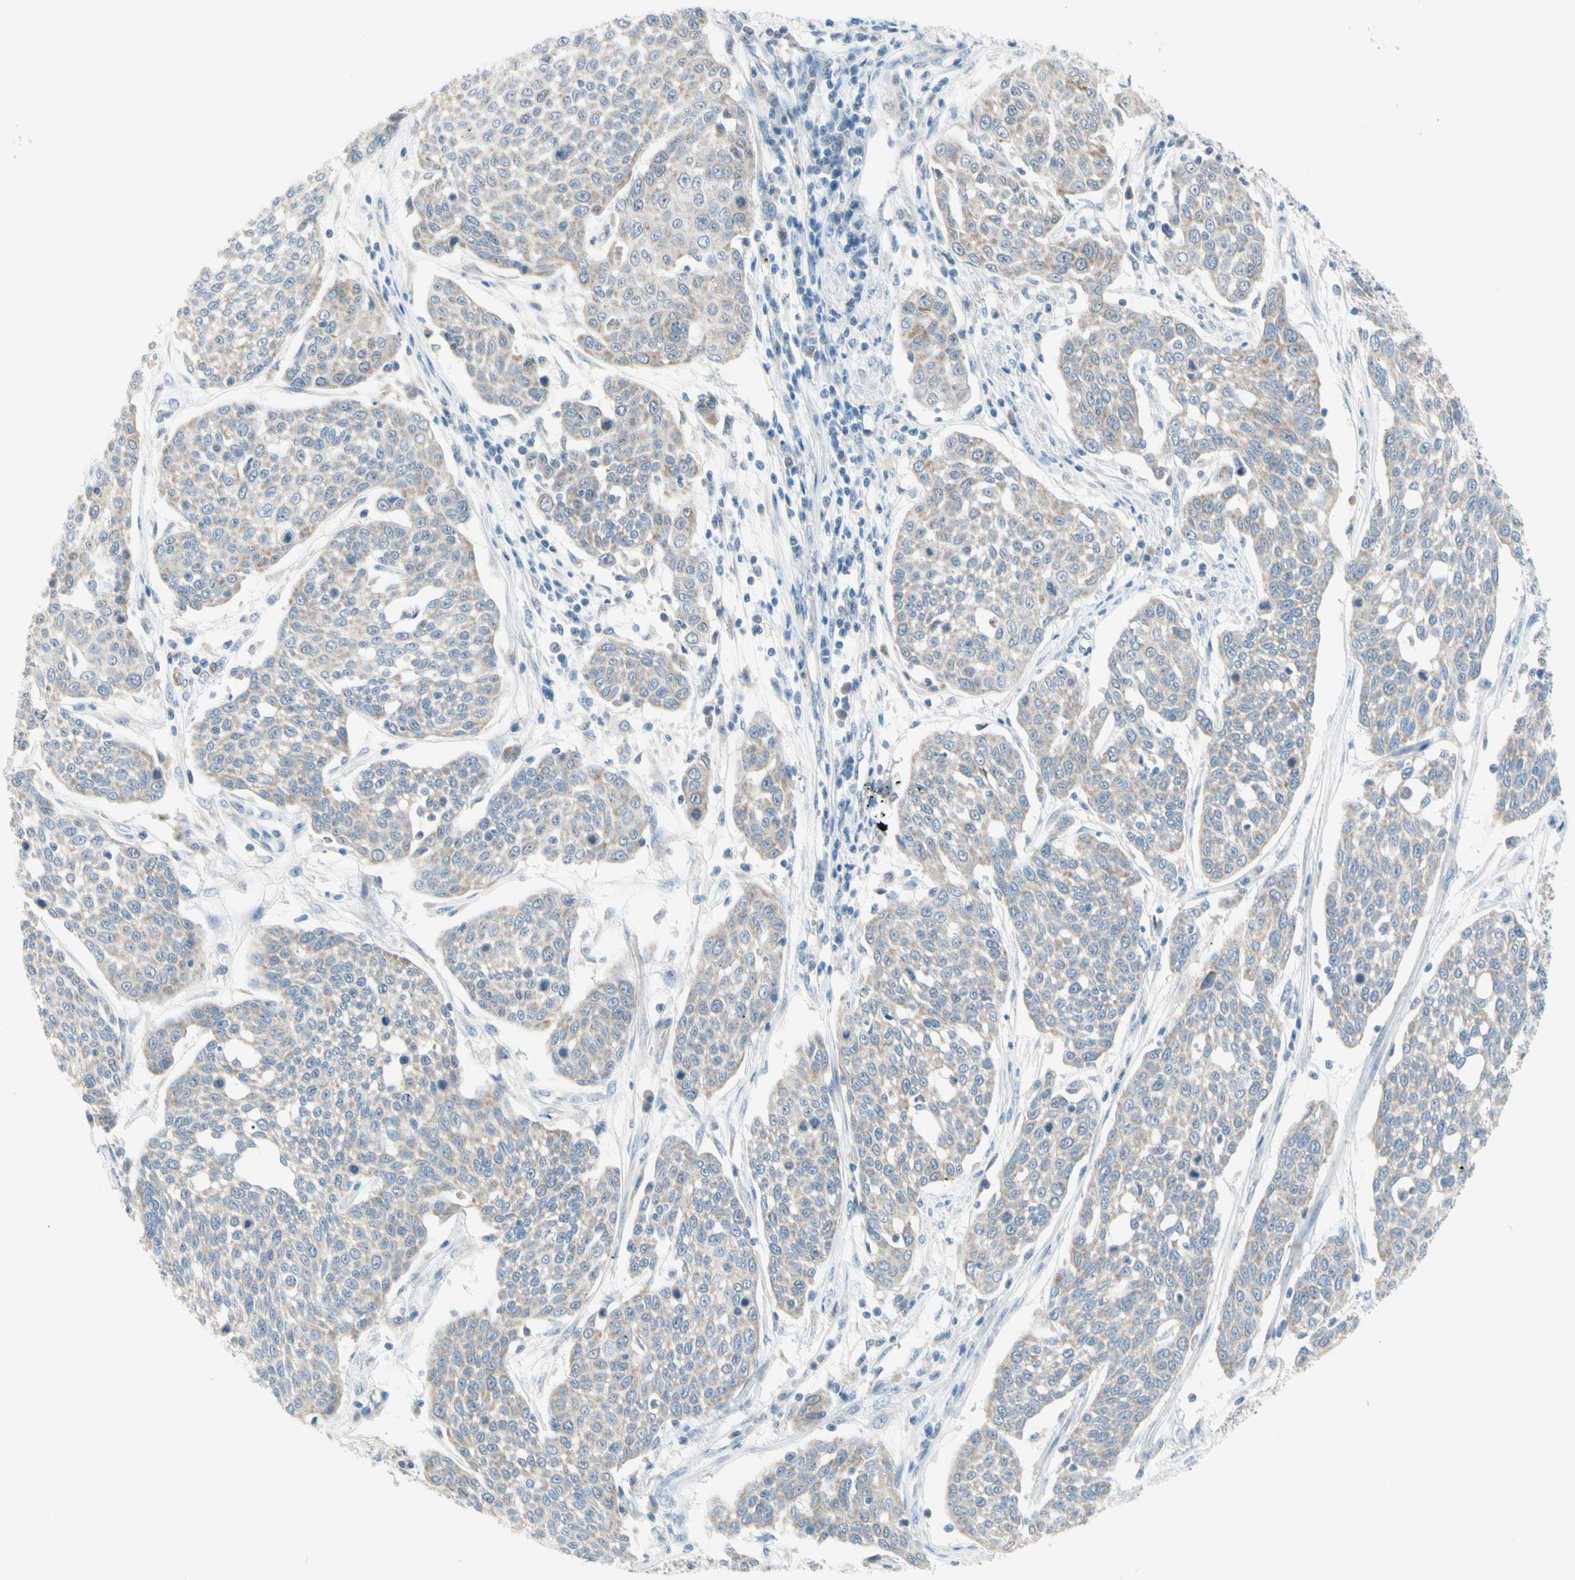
{"staining": {"intensity": "weak", "quantity": "25%-75%", "location": "cytoplasmic/membranous"}, "tissue": "cervical cancer", "cell_type": "Tumor cells", "image_type": "cancer", "snomed": [{"axis": "morphology", "description": "Squamous cell carcinoma, NOS"}, {"axis": "topography", "description": "Cervix"}], "caption": "High-power microscopy captured an immunohistochemistry (IHC) image of cervical cancer (squamous cell carcinoma), revealing weak cytoplasmic/membranous positivity in approximately 25%-75% of tumor cells. Using DAB (3,3'-diaminobenzidine) (brown) and hematoxylin (blue) stains, captured at high magnification using brightfield microscopy.", "gene": "MFF", "patient": {"sex": "female", "age": 34}}